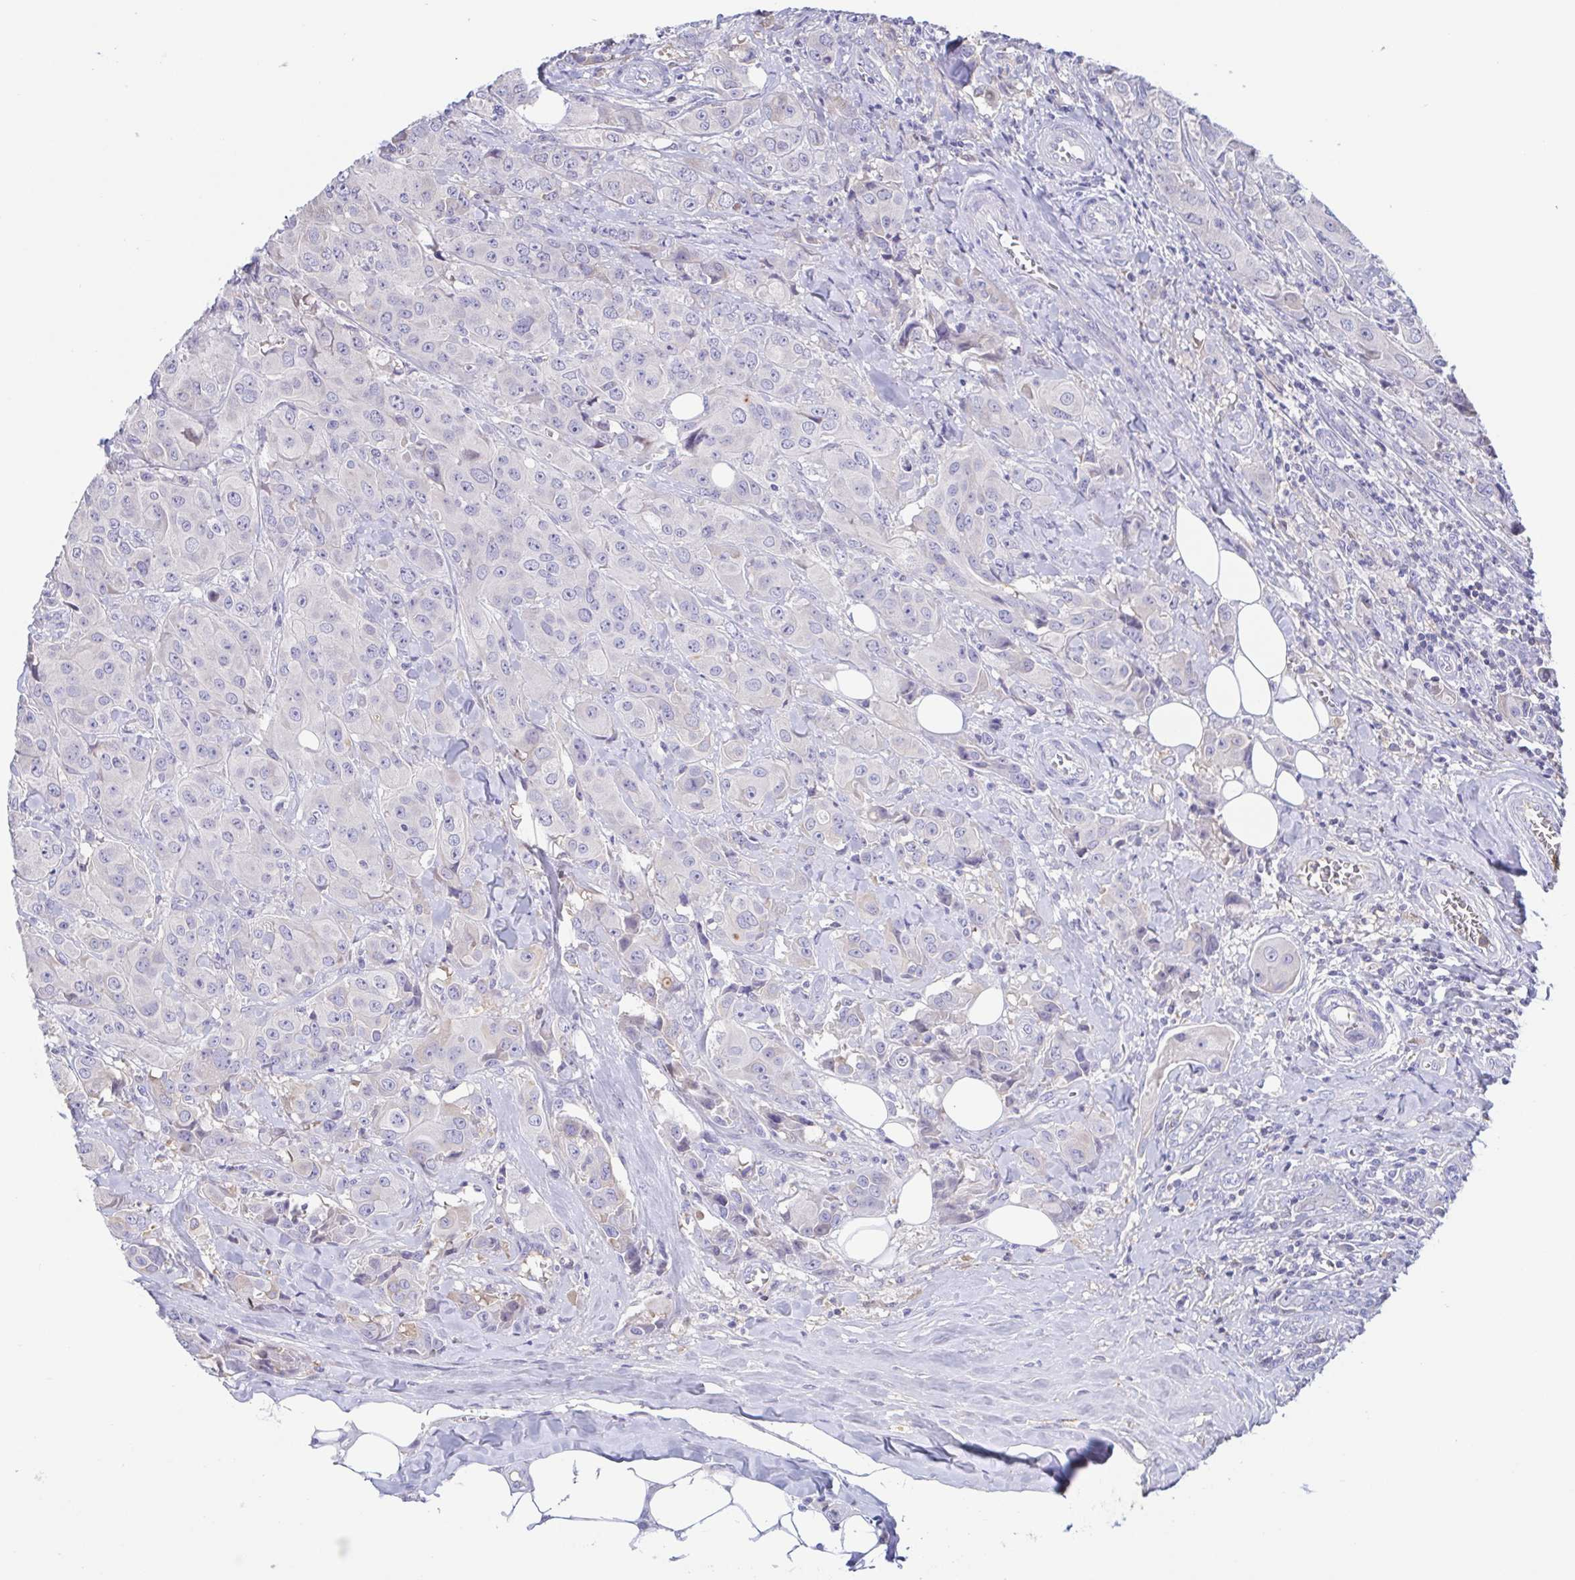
{"staining": {"intensity": "negative", "quantity": "none", "location": "none"}, "tissue": "breast cancer", "cell_type": "Tumor cells", "image_type": "cancer", "snomed": [{"axis": "morphology", "description": "Normal tissue, NOS"}, {"axis": "morphology", "description": "Duct carcinoma"}, {"axis": "topography", "description": "Breast"}], "caption": "The immunohistochemistry histopathology image has no significant expression in tumor cells of breast infiltrating ductal carcinoma tissue.", "gene": "TREH", "patient": {"sex": "female", "age": 43}}